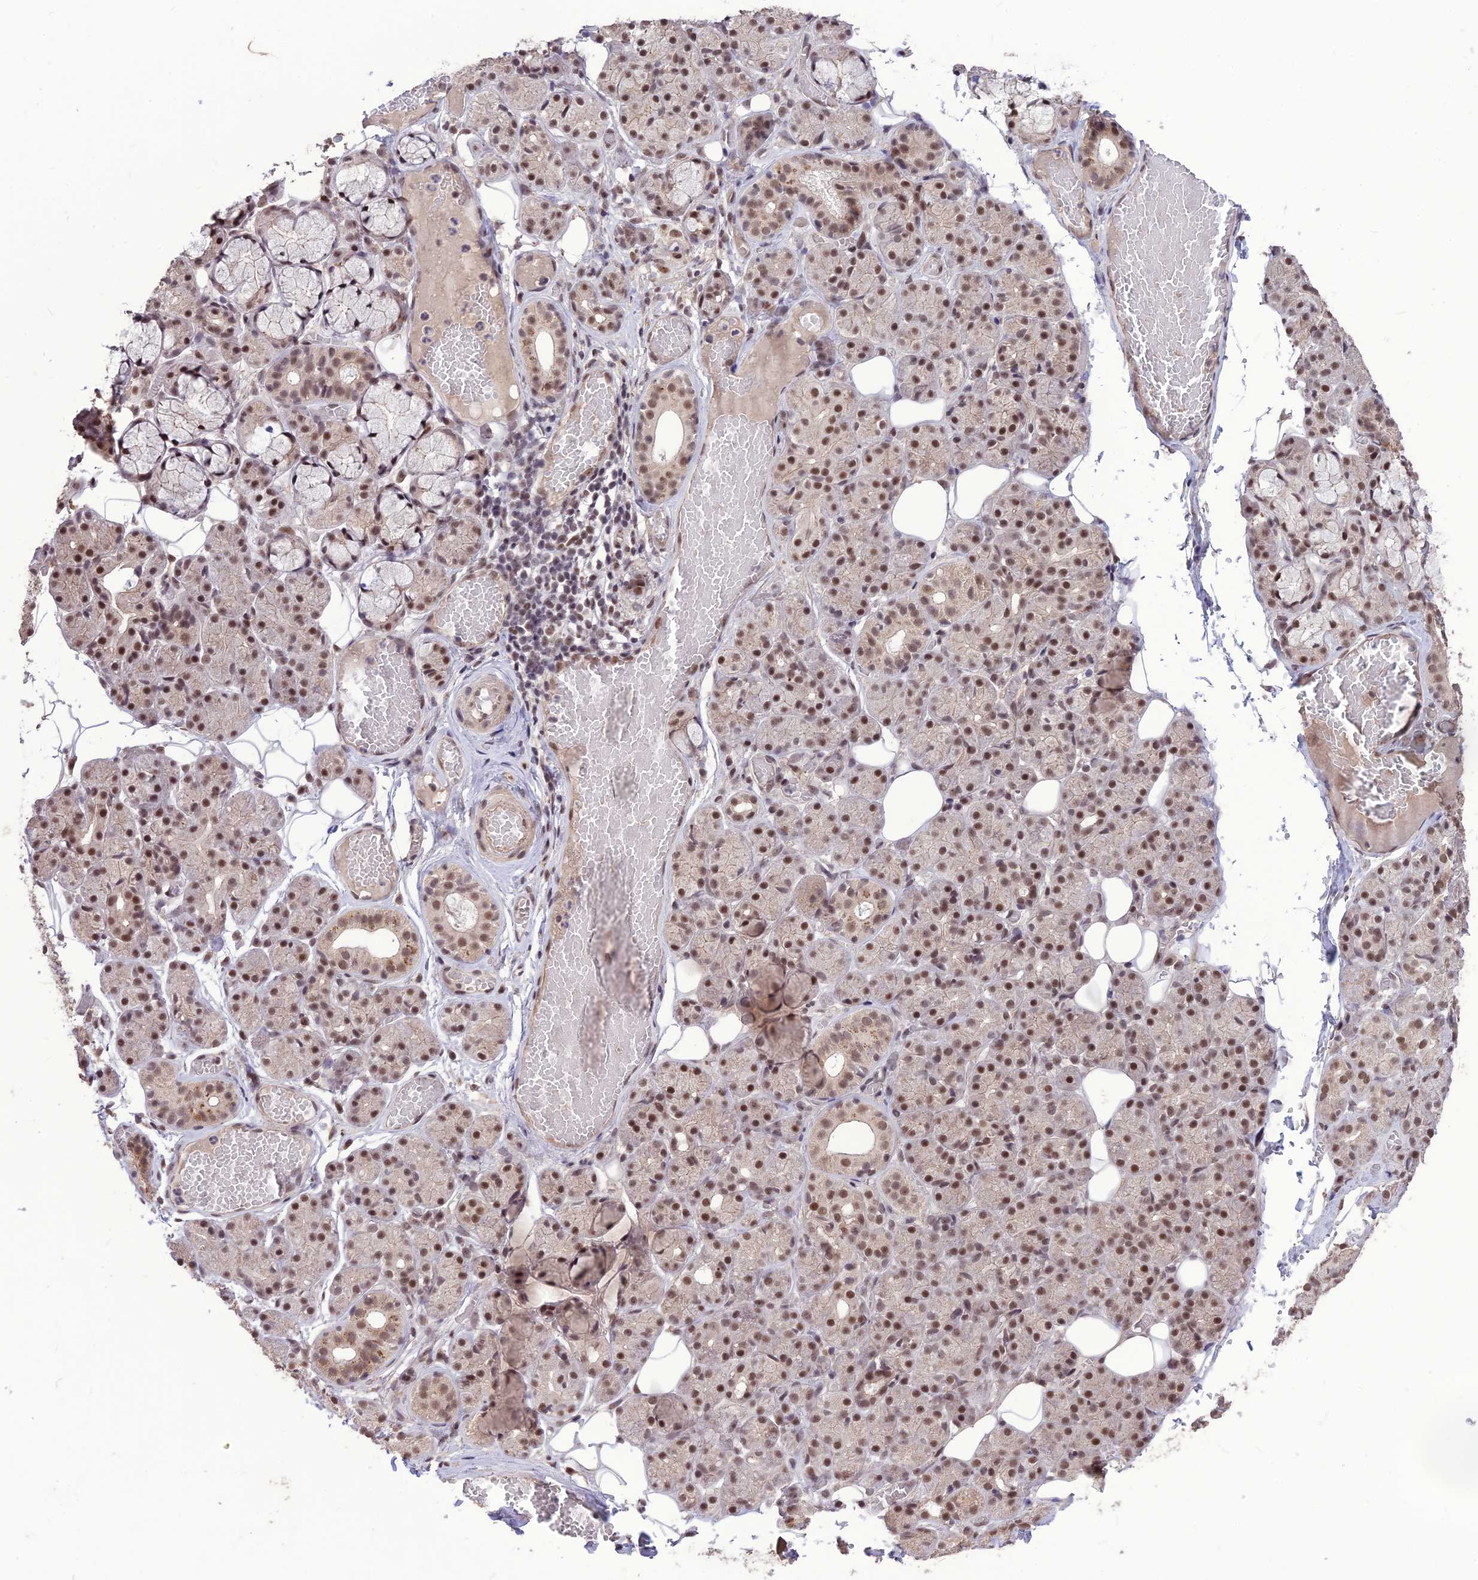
{"staining": {"intensity": "moderate", "quantity": "25%-75%", "location": "nuclear"}, "tissue": "salivary gland", "cell_type": "Glandular cells", "image_type": "normal", "snomed": [{"axis": "morphology", "description": "Normal tissue, NOS"}, {"axis": "topography", "description": "Salivary gland"}], "caption": "Immunohistochemical staining of benign salivary gland reveals 25%-75% levels of moderate nuclear protein positivity in about 25%-75% of glandular cells.", "gene": "DIS3", "patient": {"sex": "male", "age": 63}}